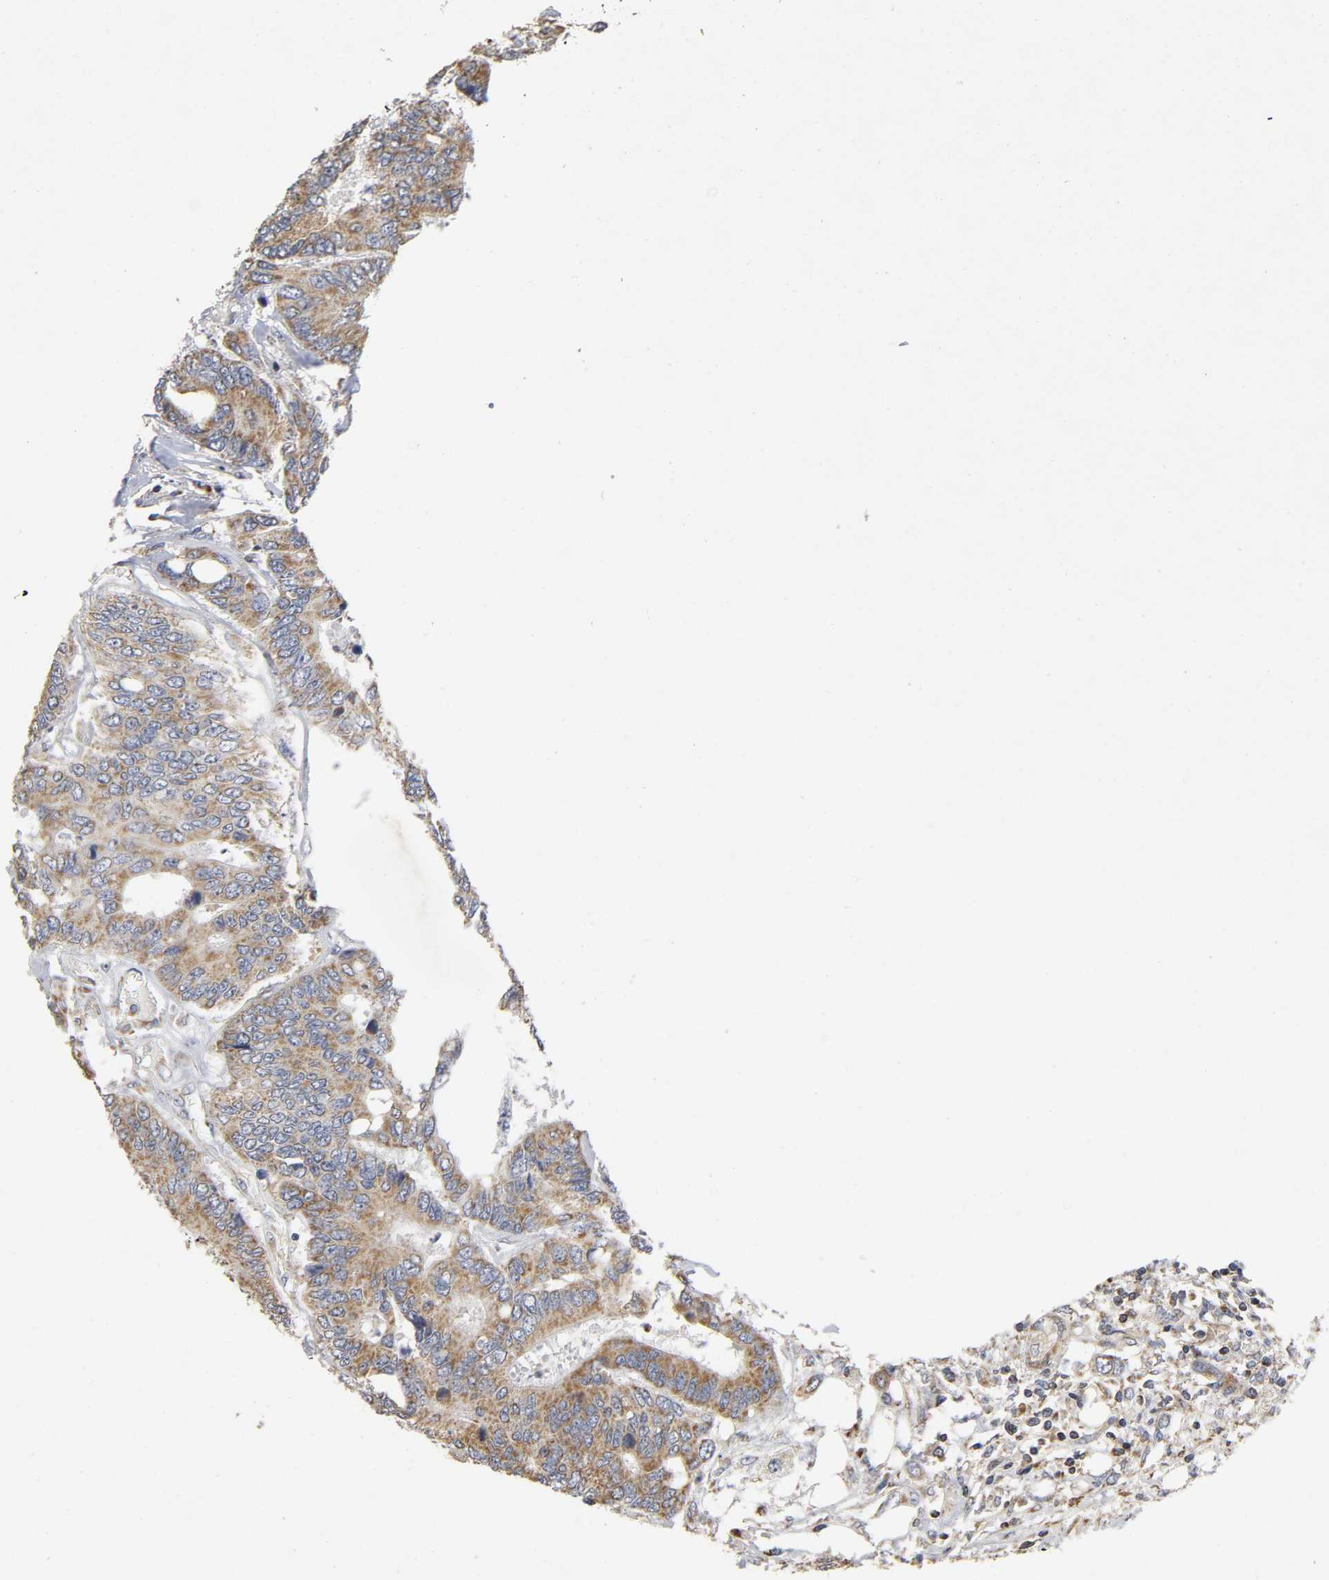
{"staining": {"intensity": "moderate", "quantity": ">75%", "location": "cytoplasmic/membranous"}, "tissue": "colorectal cancer", "cell_type": "Tumor cells", "image_type": "cancer", "snomed": [{"axis": "morphology", "description": "Adenocarcinoma, NOS"}, {"axis": "topography", "description": "Rectum"}], "caption": "A medium amount of moderate cytoplasmic/membranous positivity is identified in approximately >75% of tumor cells in colorectal adenocarcinoma tissue.", "gene": "SYT16", "patient": {"sex": "male", "age": 55}}